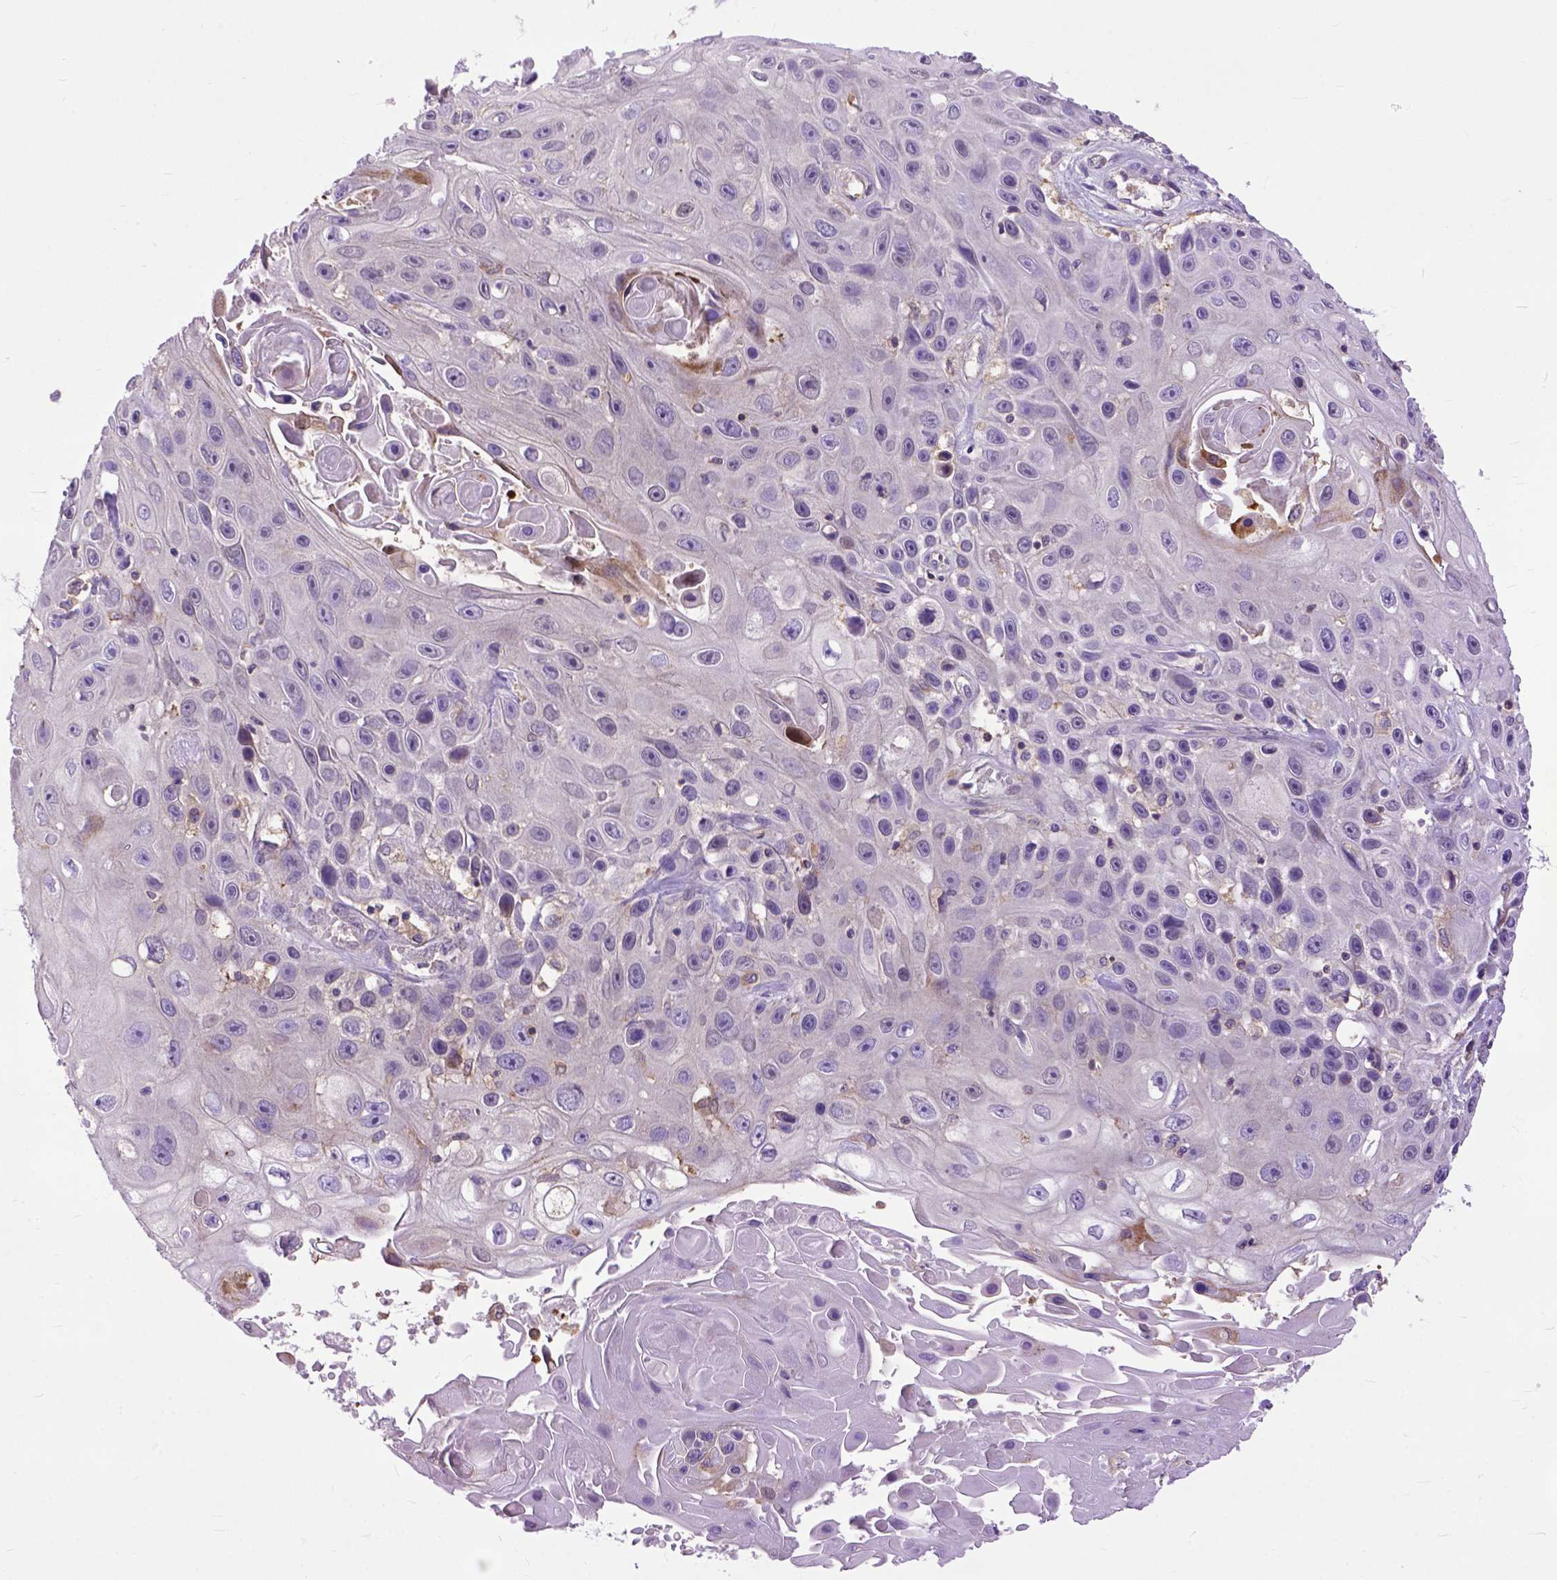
{"staining": {"intensity": "weak", "quantity": "<25%", "location": "cytoplasmic/membranous"}, "tissue": "skin cancer", "cell_type": "Tumor cells", "image_type": "cancer", "snomed": [{"axis": "morphology", "description": "Squamous cell carcinoma, NOS"}, {"axis": "topography", "description": "Skin"}], "caption": "DAB (3,3'-diaminobenzidine) immunohistochemical staining of human skin cancer shows no significant positivity in tumor cells. (DAB (3,3'-diaminobenzidine) immunohistochemistry, high magnification).", "gene": "NAMPT", "patient": {"sex": "male", "age": 82}}